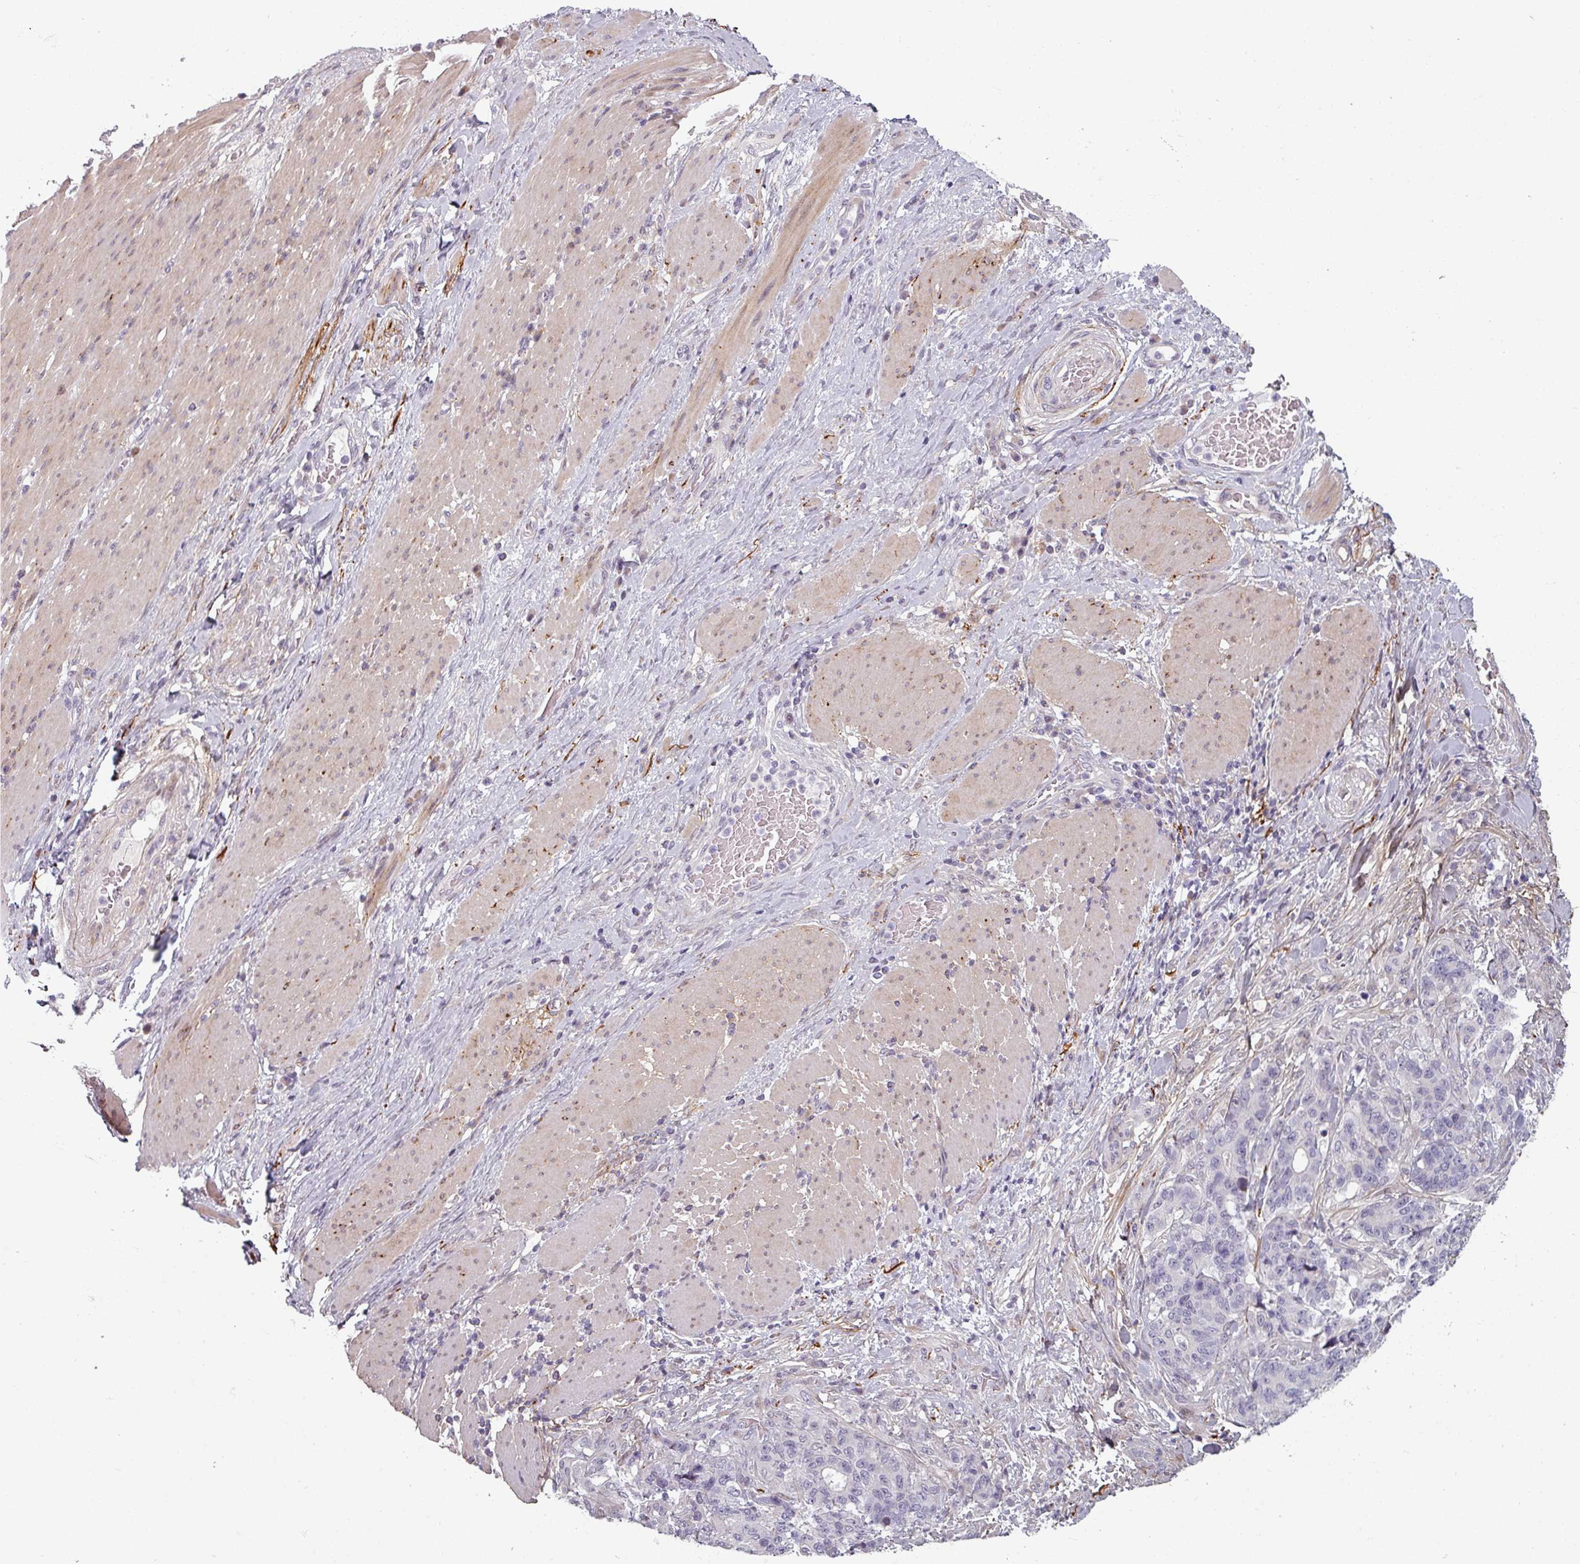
{"staining": {"intensity": "negative", "quantity": "none", "location": "none"}, "tissue": "stomach cancer", "cell_type": "Tumor cells", "image_type": "cancer", "snomed": [{"axis": "morphology", "description": "Normal tissue, NOS"}, {"axis": "morphology", "description": "Adenocarcinoma, NOS"}, {"axis": "topography", "description": "Stomach"}], "caption": "High magnification brightfield microscopy of stomach cancer stained with DAB (3,3'-diaminobenzidine) (brown) and counterstained with hematoxylin (blue): tumor cells show no significant positivity.", "gene": "CYB5RL", "patient": {"sex": "female", "age": 64}}